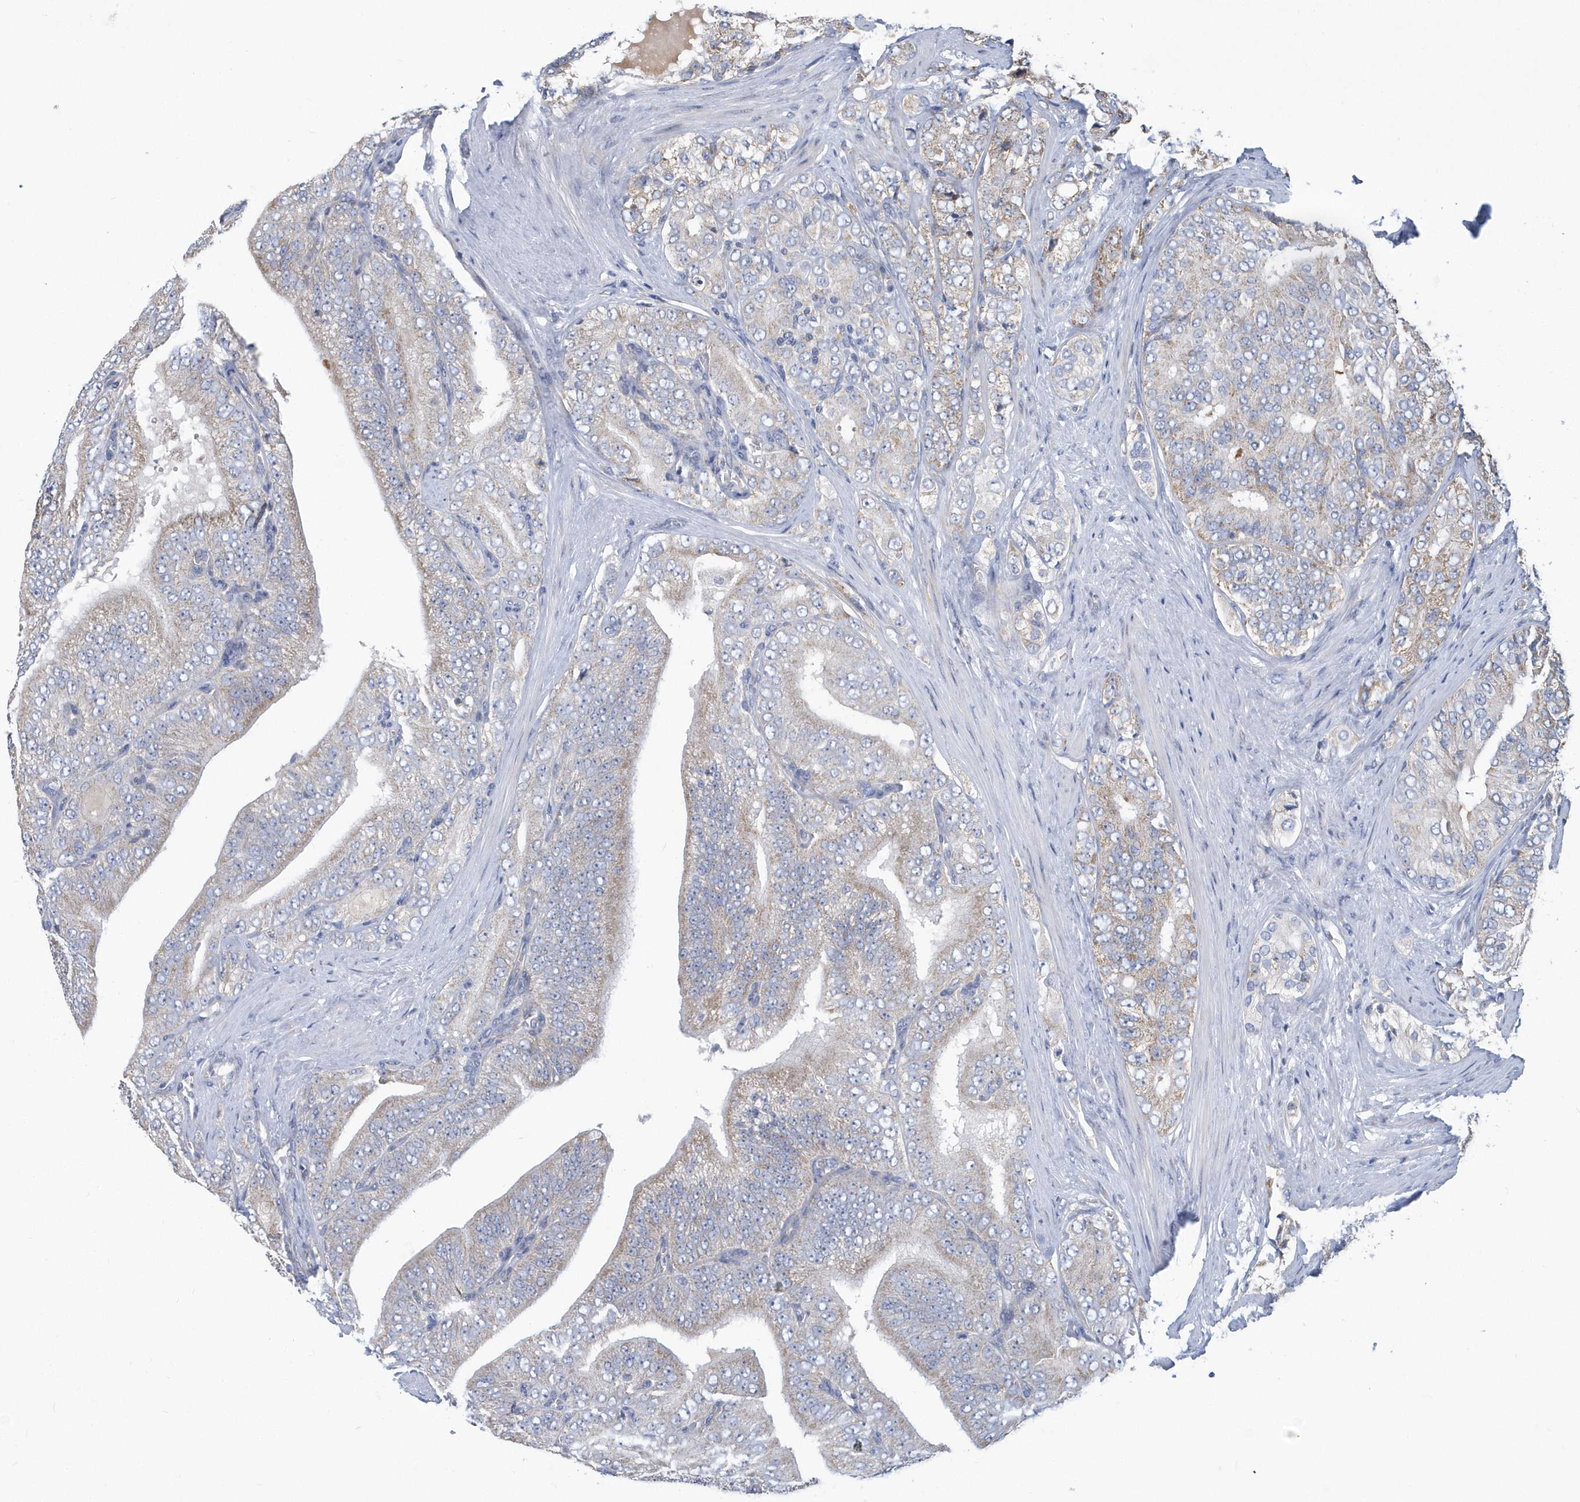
{"staining": {"intensity": "weak", "quantity": "<25%", "location": "cytoplasmic/membranous"}, "tissue": "prostate cancer", "cell_type": "Tumor cells", "image_type": "cancer", "snomed": [{"axis": "morphology", "description": "Adenocarcinoma, High grade"}, {"axis": "topography", "description": "Prostate"}], "caption": "High-grade adenocarcinoma (prostate) stained for a protein using immunohistochemistry (IHC) shows no positivity tumor cells.", "gene": "VWA5B2", "patient": {"sex": "male", "age": 58}}